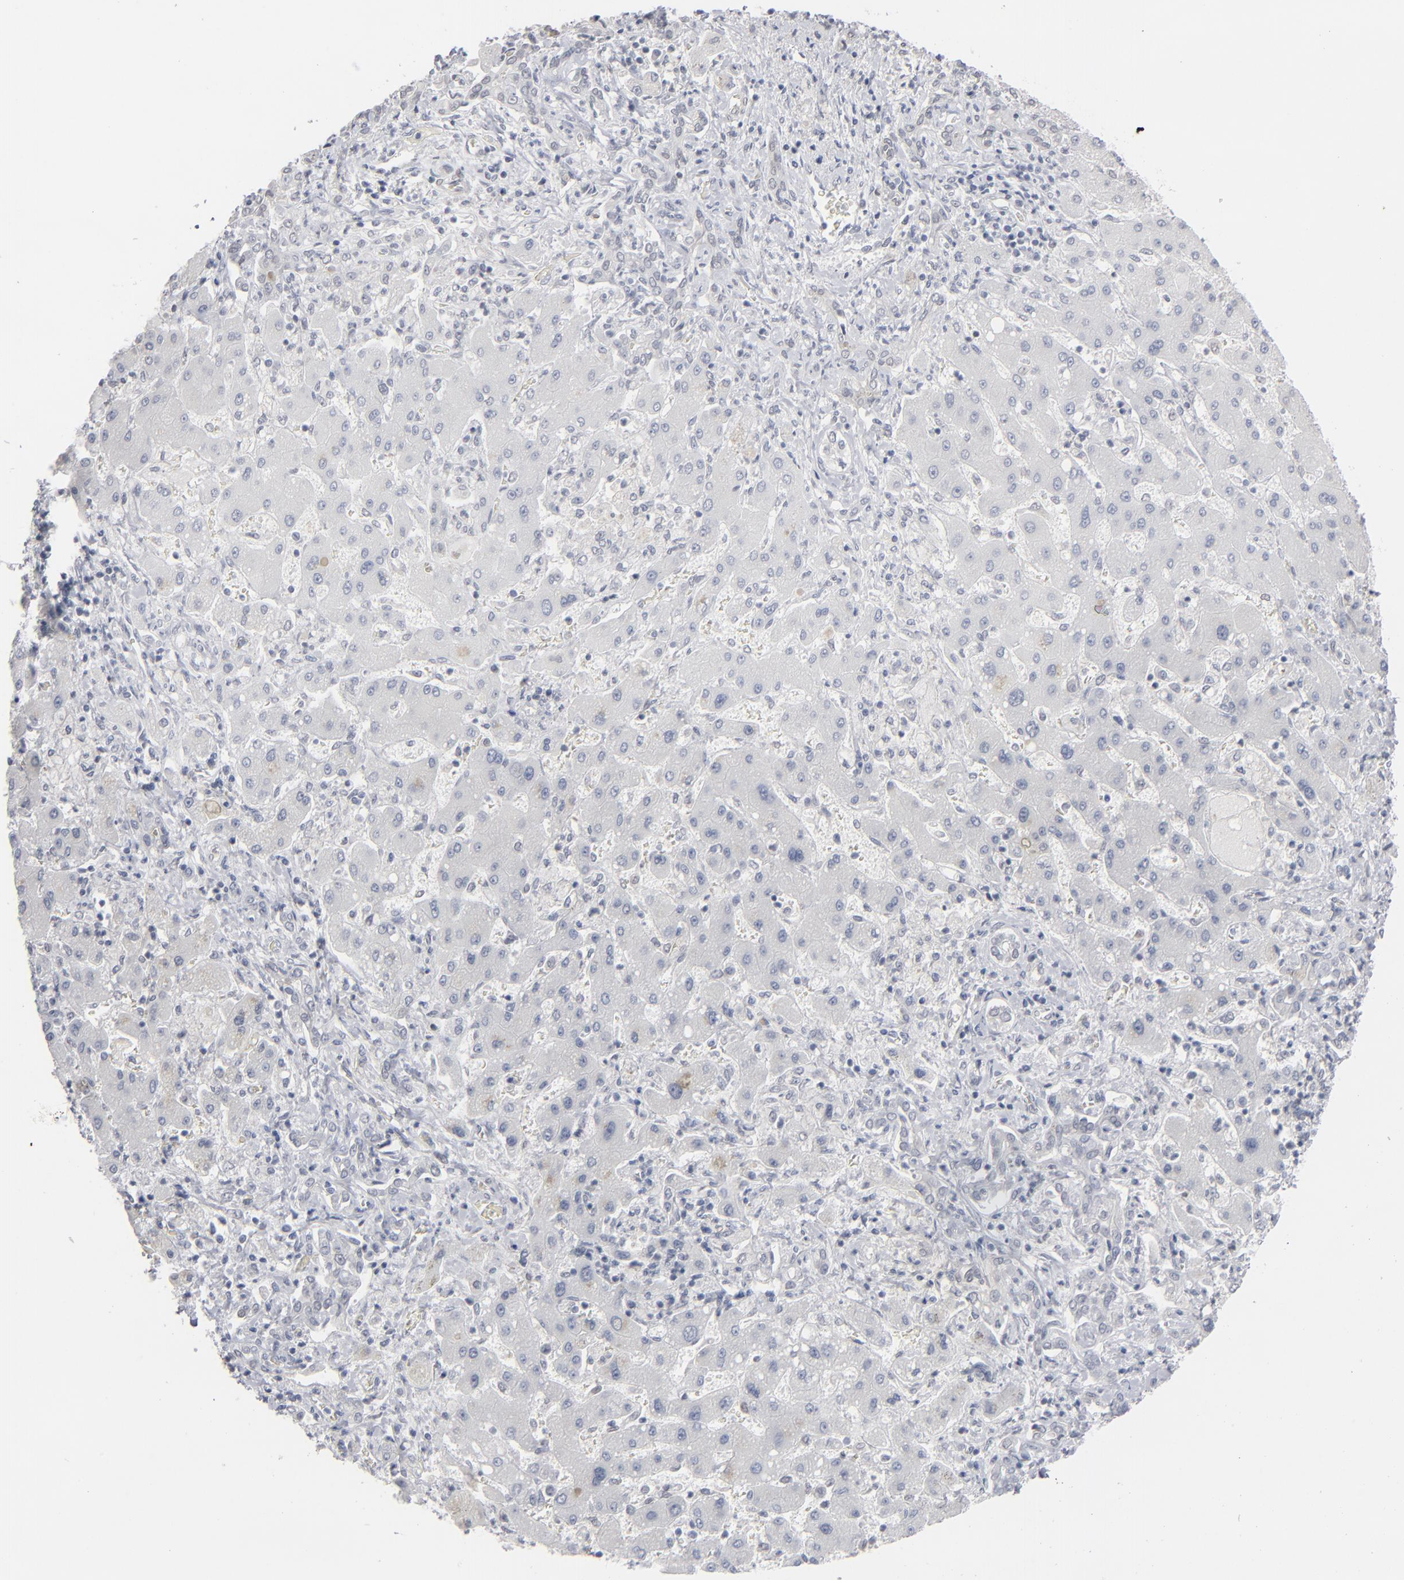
{"staining": {"intensity": "negative", "quantity": "none", "location": "none"}, "tissue": "liver cancer", "cell_type": "Tumor cells", "image_type": "cancer", "snomed": [{"axis": "morphology", "description": "Cholangiocarcinoma"}, {"axis": "topography", "description": "Liver"}], "caption": "Liver cancer (cholangiocarcinoma) was stained to show a protein in brown. There is no significant staining in tumor cells.", "gene": "IRF9", "patient": {"sex": "male", "age": 50}}